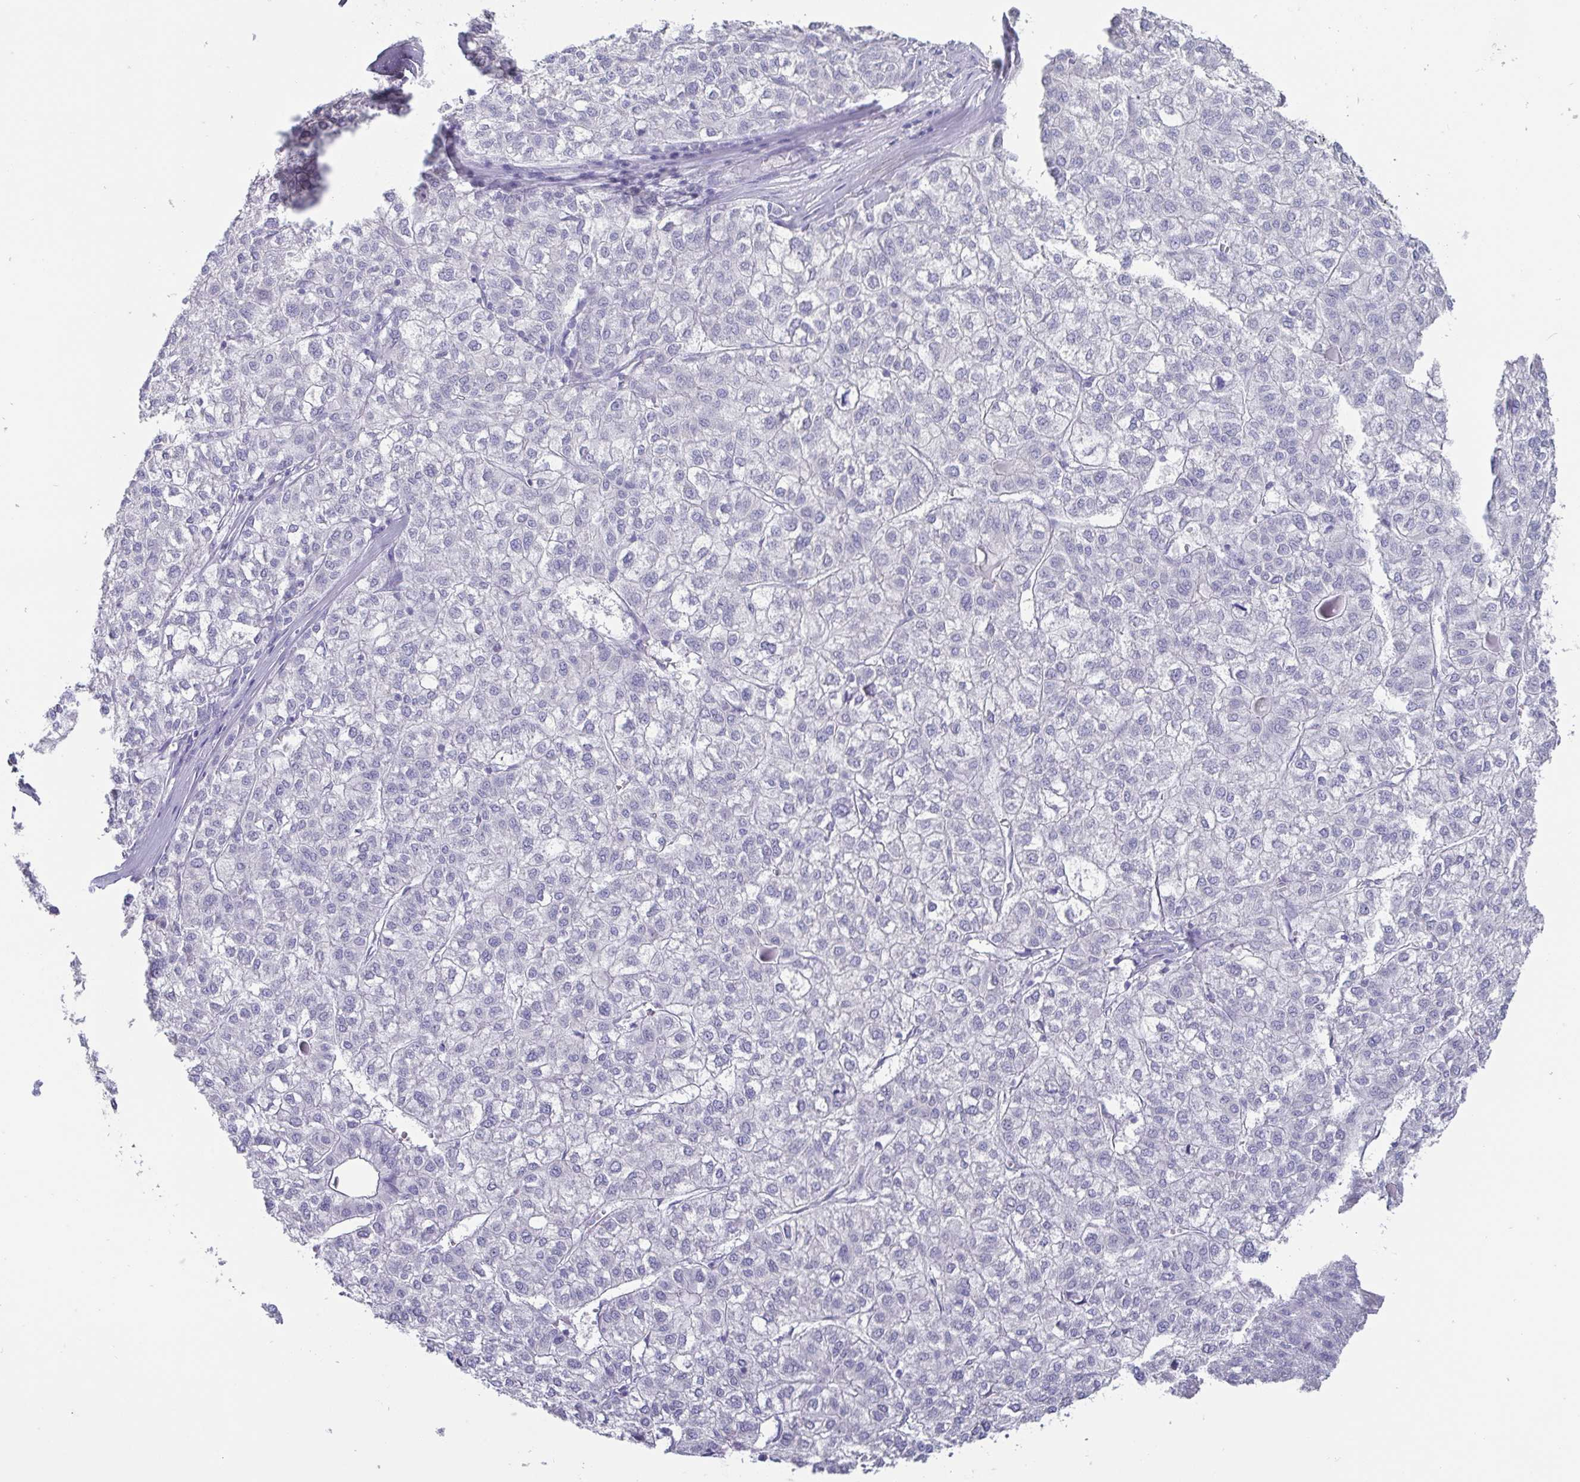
{"staining": {"intensity": "negative", "quantity": "none", "location": "none"}, "tissue": "liver cancer", "cell_type": "Tumor cells", "image_type": "cancer", "snomed": [{"axis": "morphology", "description": "Carcinoma, Hepatocellular, NOS"}, {"axis": "topography", "description": "Liver"}], "caption": "The image displays no staining of tumor cells in liver cancer (hepatocellular carcinoma). (DAB (3,3'-diaminobenzidine) IHC, high magnification).", "gene": "SCGN", "patient": {"sex": "female", "age": 43}}